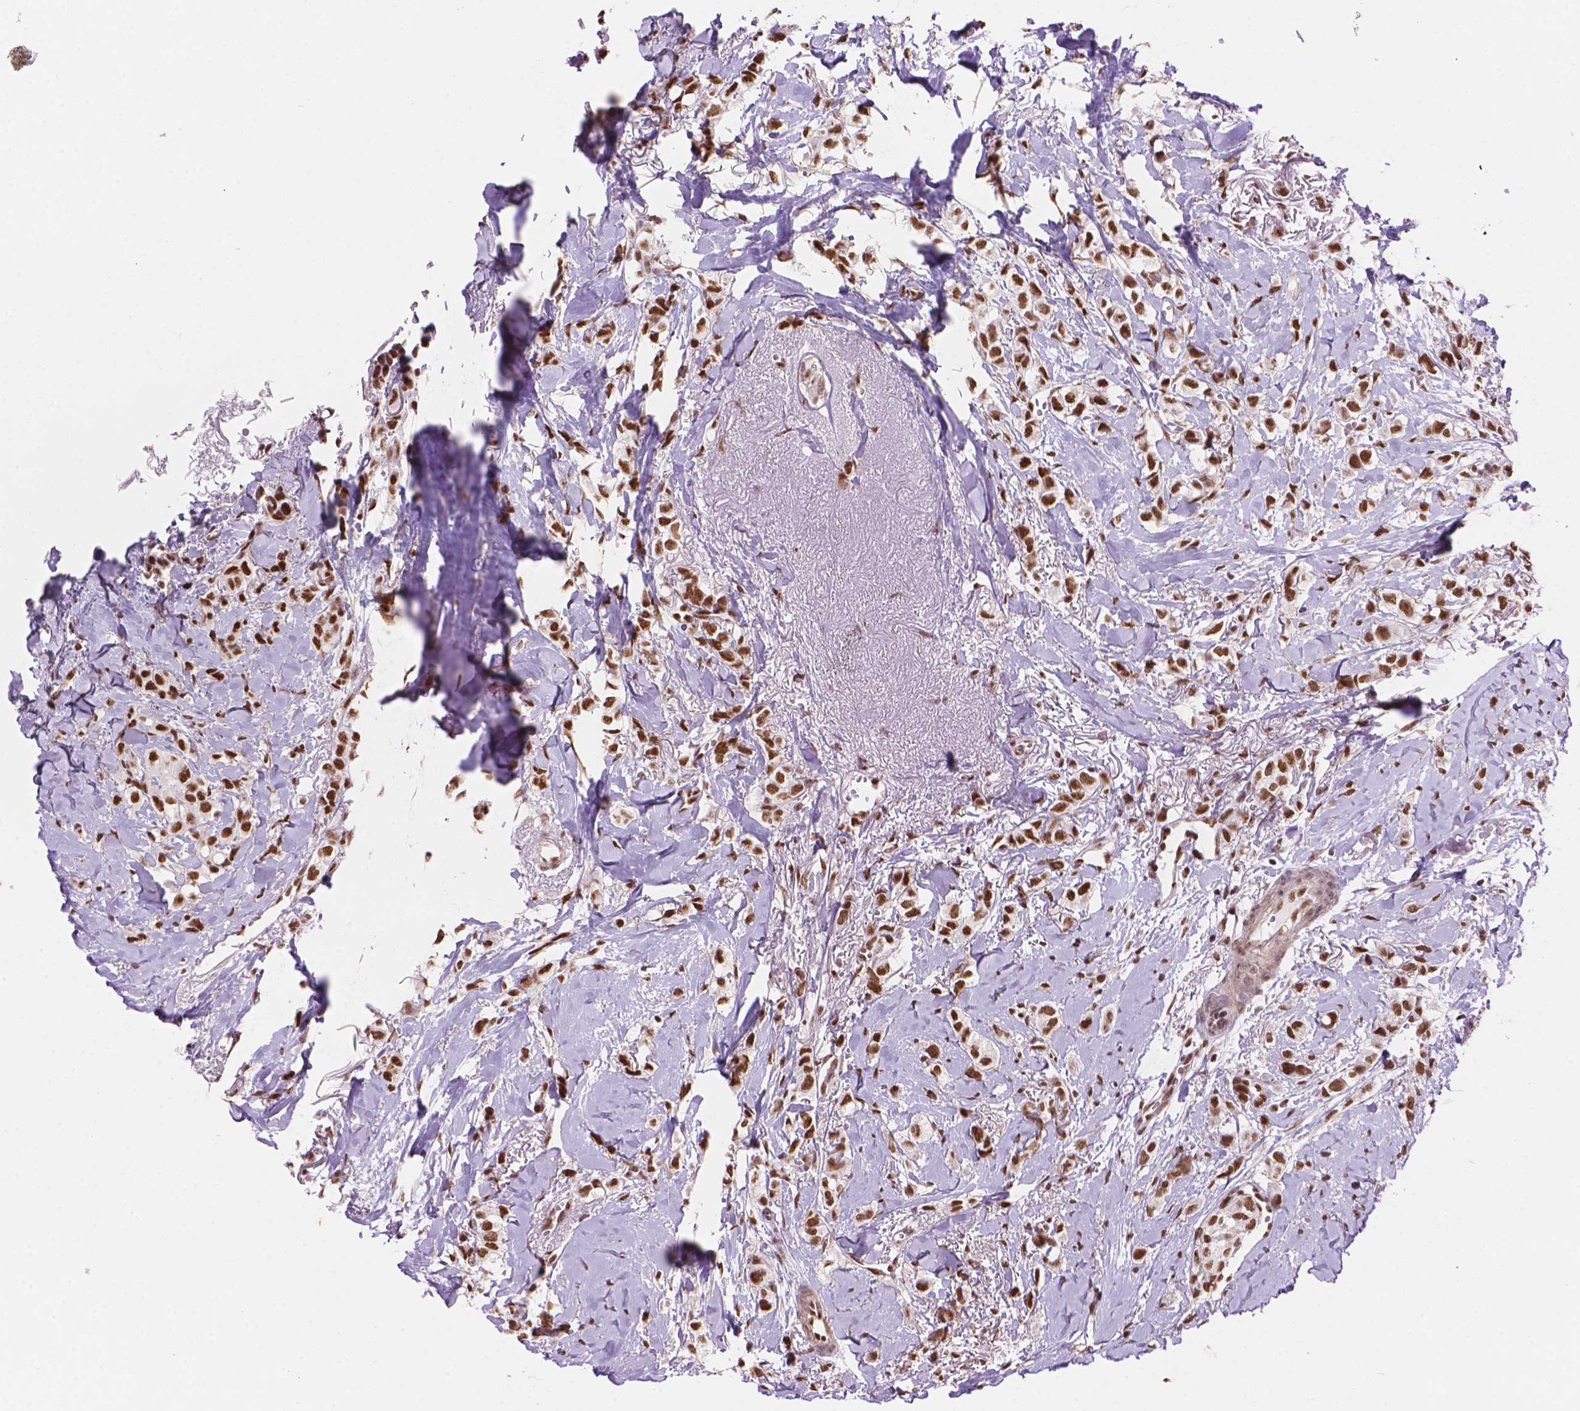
{"staining": {"intensity": "strong", "quantity": ">75%", "location": "nuclear"}, "tissue": "breast cancer", "cell_type": "Tumor cells", "image_type": "cancer", "snomed": [{"axis": "morphology", "description": "Duct carcinoma"}, {"axis": "topography", "description": "Breast"}], "caption": "A photomicrograph of human invasive ductal carcinoma (breast) stained for a protein exhibits strong nuclear brown staining in tumor cells. (IHC, brightfield microscopy, high magnification).", "gene": "UBN1", "patient": {"sex": "female", "age": 85}}